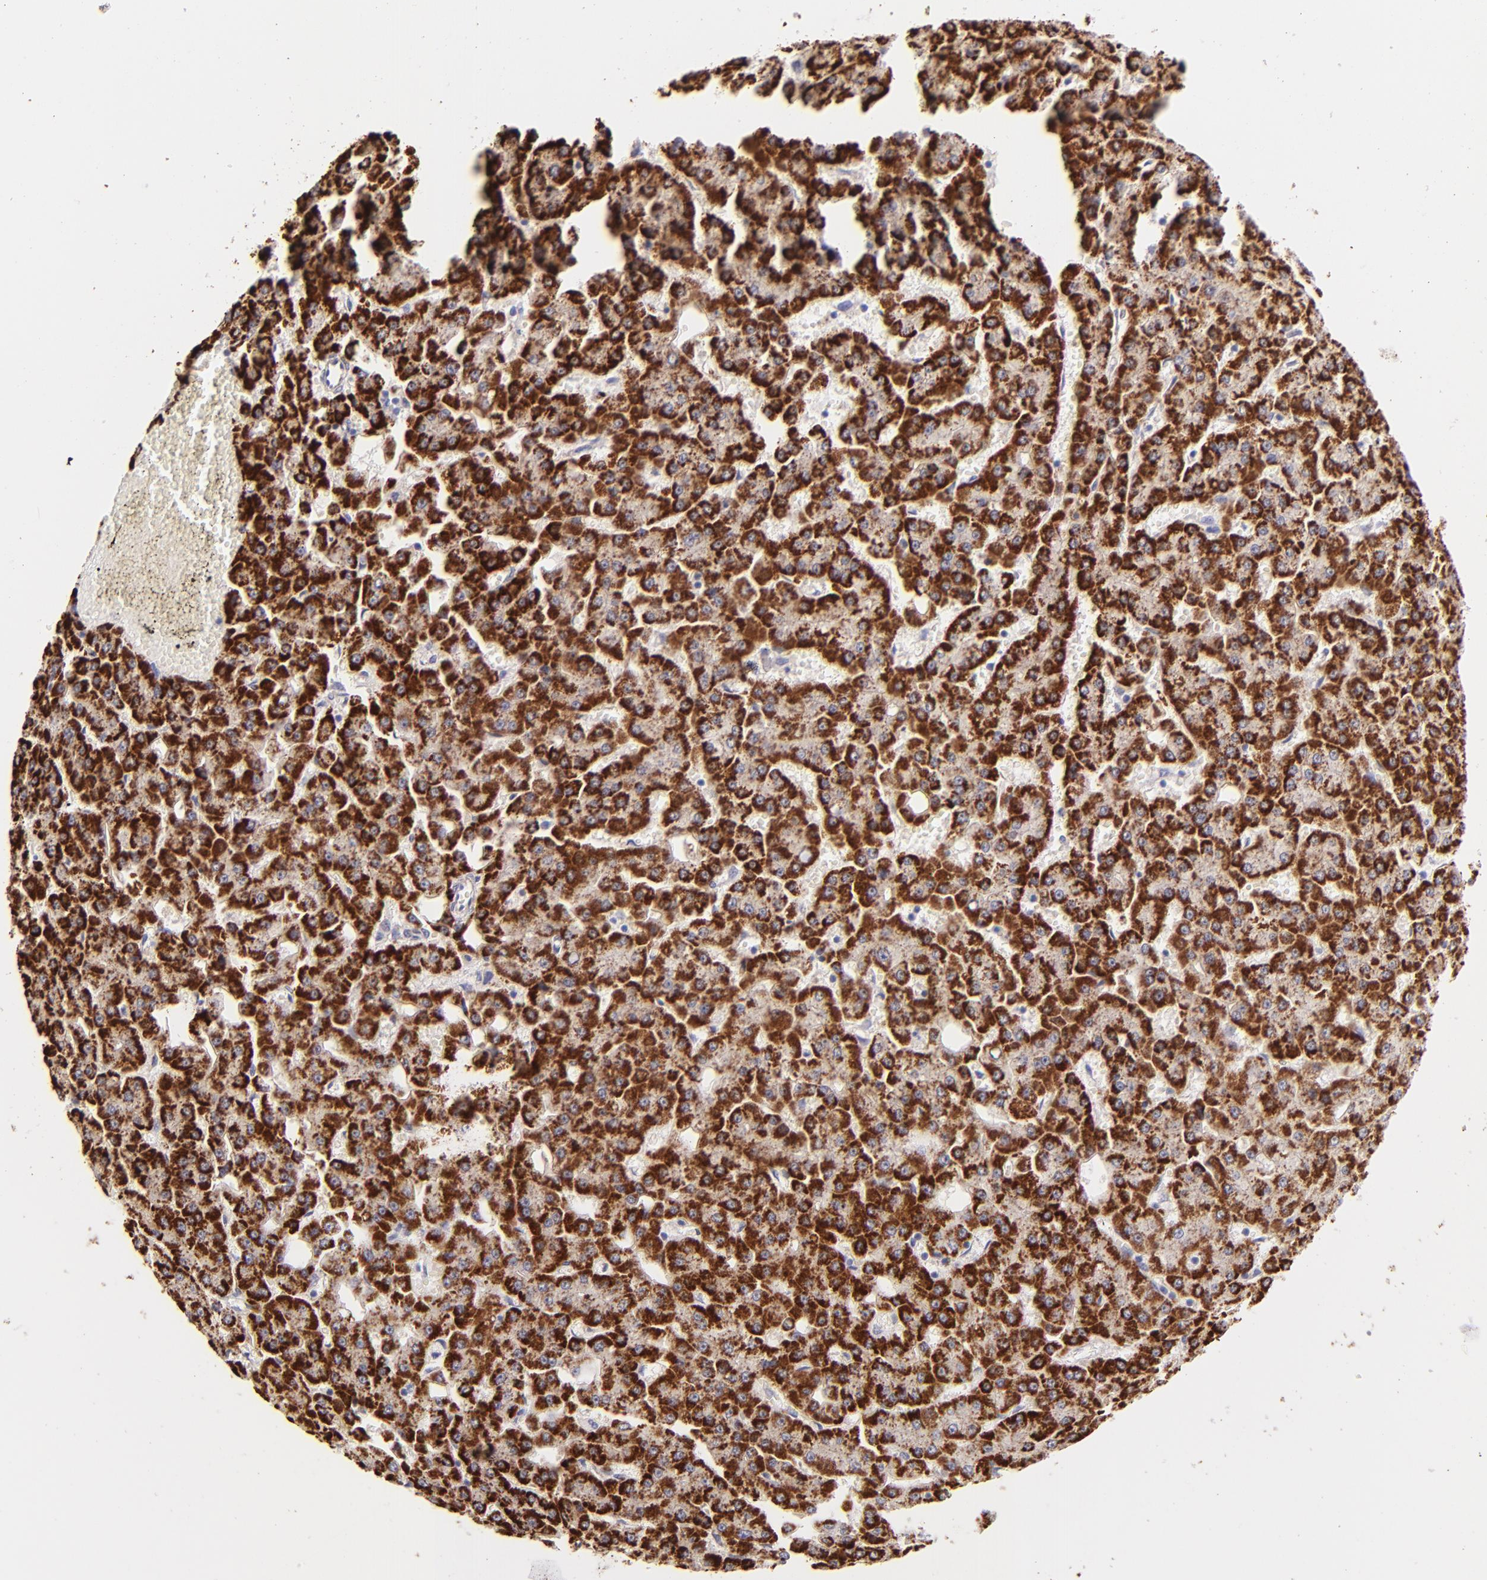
{"staining": {"intensity": "strong", "quantity": ">75%", "location": "cytoplasmic/membranous"}, "tissue": "liver cancer", "cell_type": "Tumor cells", "image_type": "cancer", "snomed": [{"axis": "morphology", "description": "Carcinoma, Hepatocellular, NOS"}, {"axis": "topography", "description": "Liver"}], "caption": "Immunohistochemical staining of human liver cancer shows strong cytoplasmic/membranous protein expression in about >75% of tumor cells.", "gene": "SH2D4A", "patient": {"sex": "male", "age": 47}}